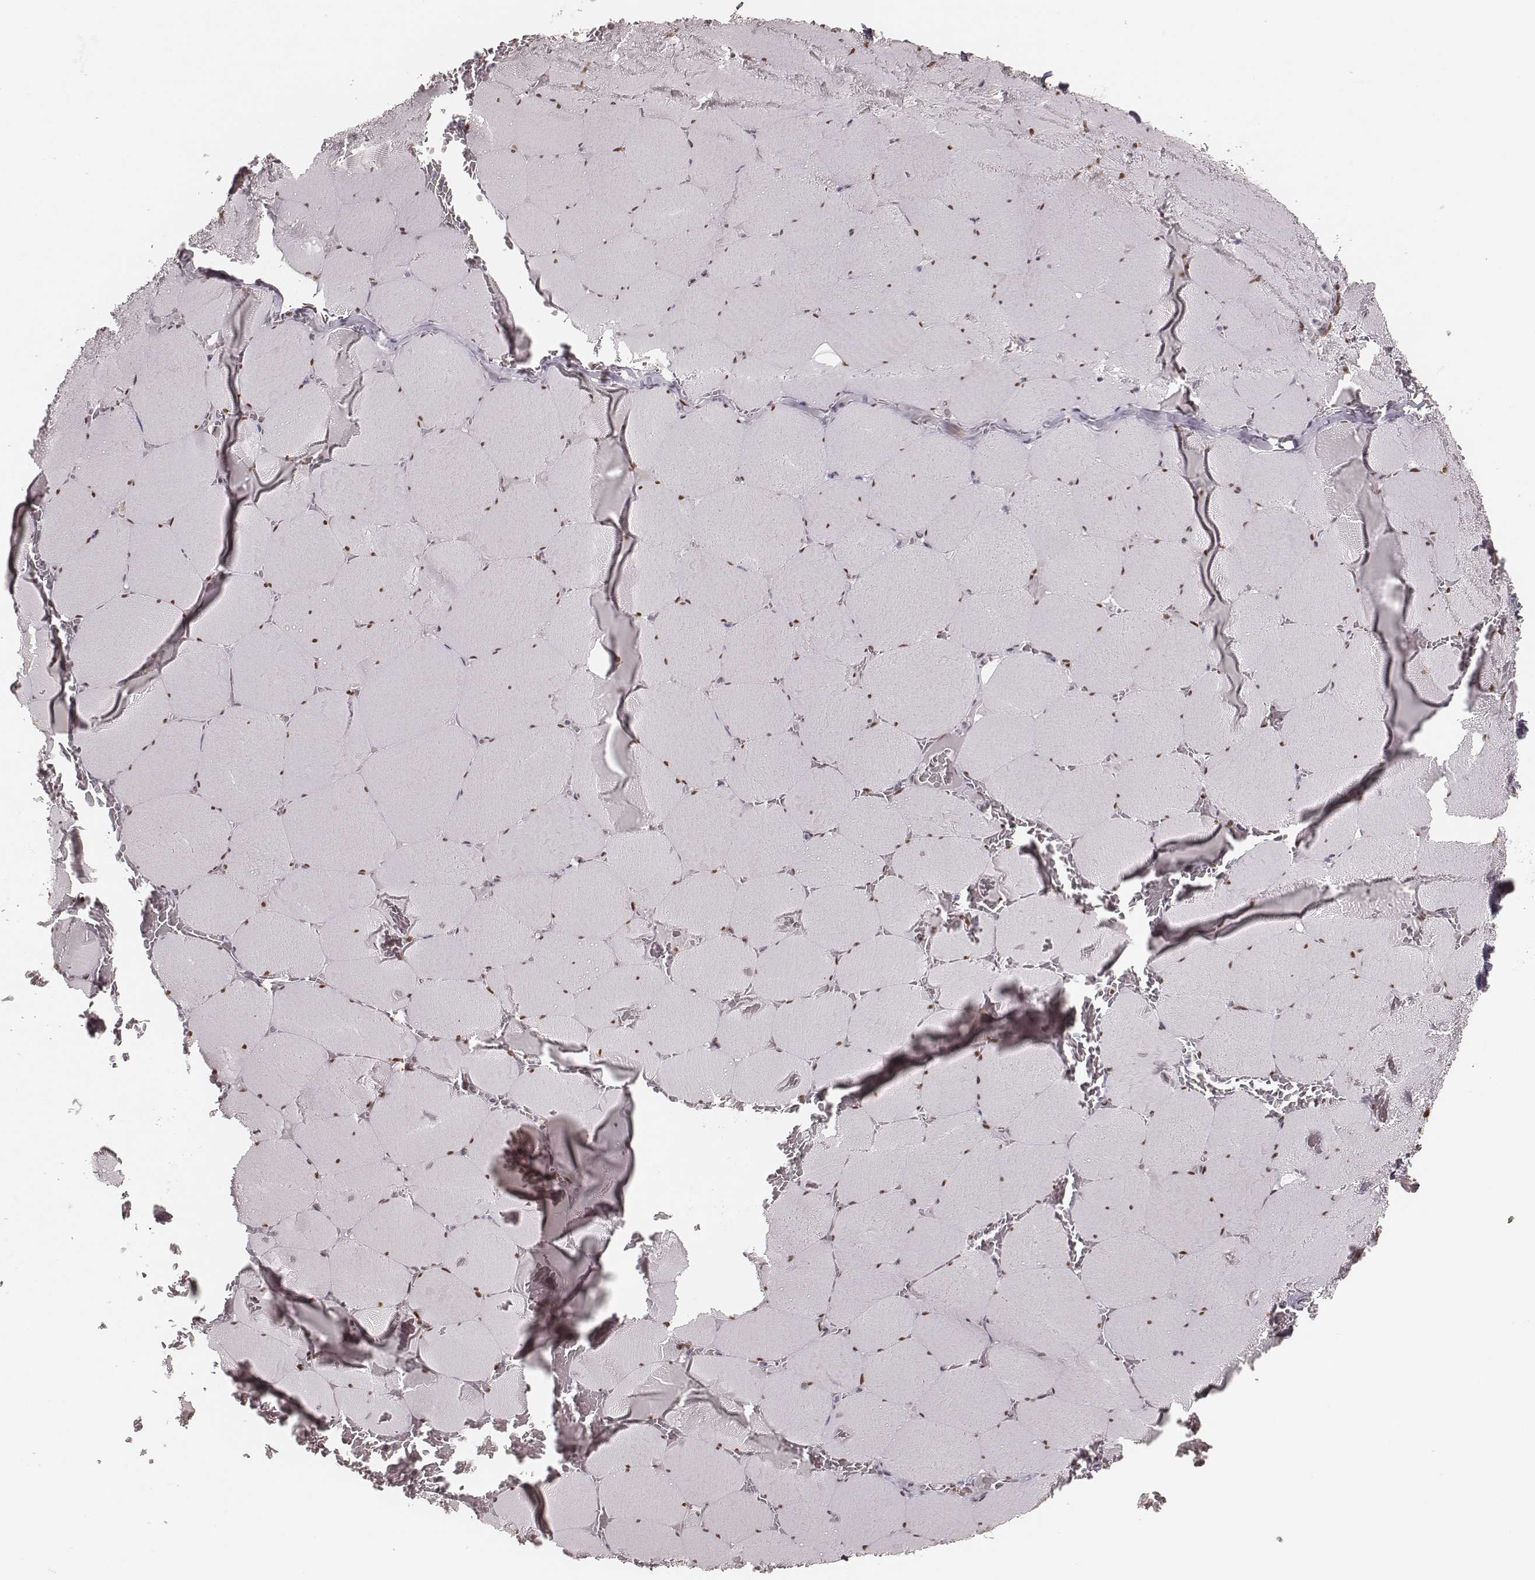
{"staining": {"intensity": "strong", "quantity": ">75%", "location": "nuclear"}, "tissue": "skeletal muscle", "cell_type": "Myocytes", "image_type": "normal", "snomed": [{"axis": "morphology", "description": "Normal tissue, NOS"}, {"axis": "morphology", "description": "Malignant melanoma, Metastatic site"}, {"axis": "topography", "description": "Skeletal muscle"}], "caption": "A histopathology image showing strong nuclear staining in about >75% of myocytes in normal skeletal muscle, as visualized by brown immunohistochemical staining.", "gene": "PARP1", "patient": {"sex": "male", "age": 50}}